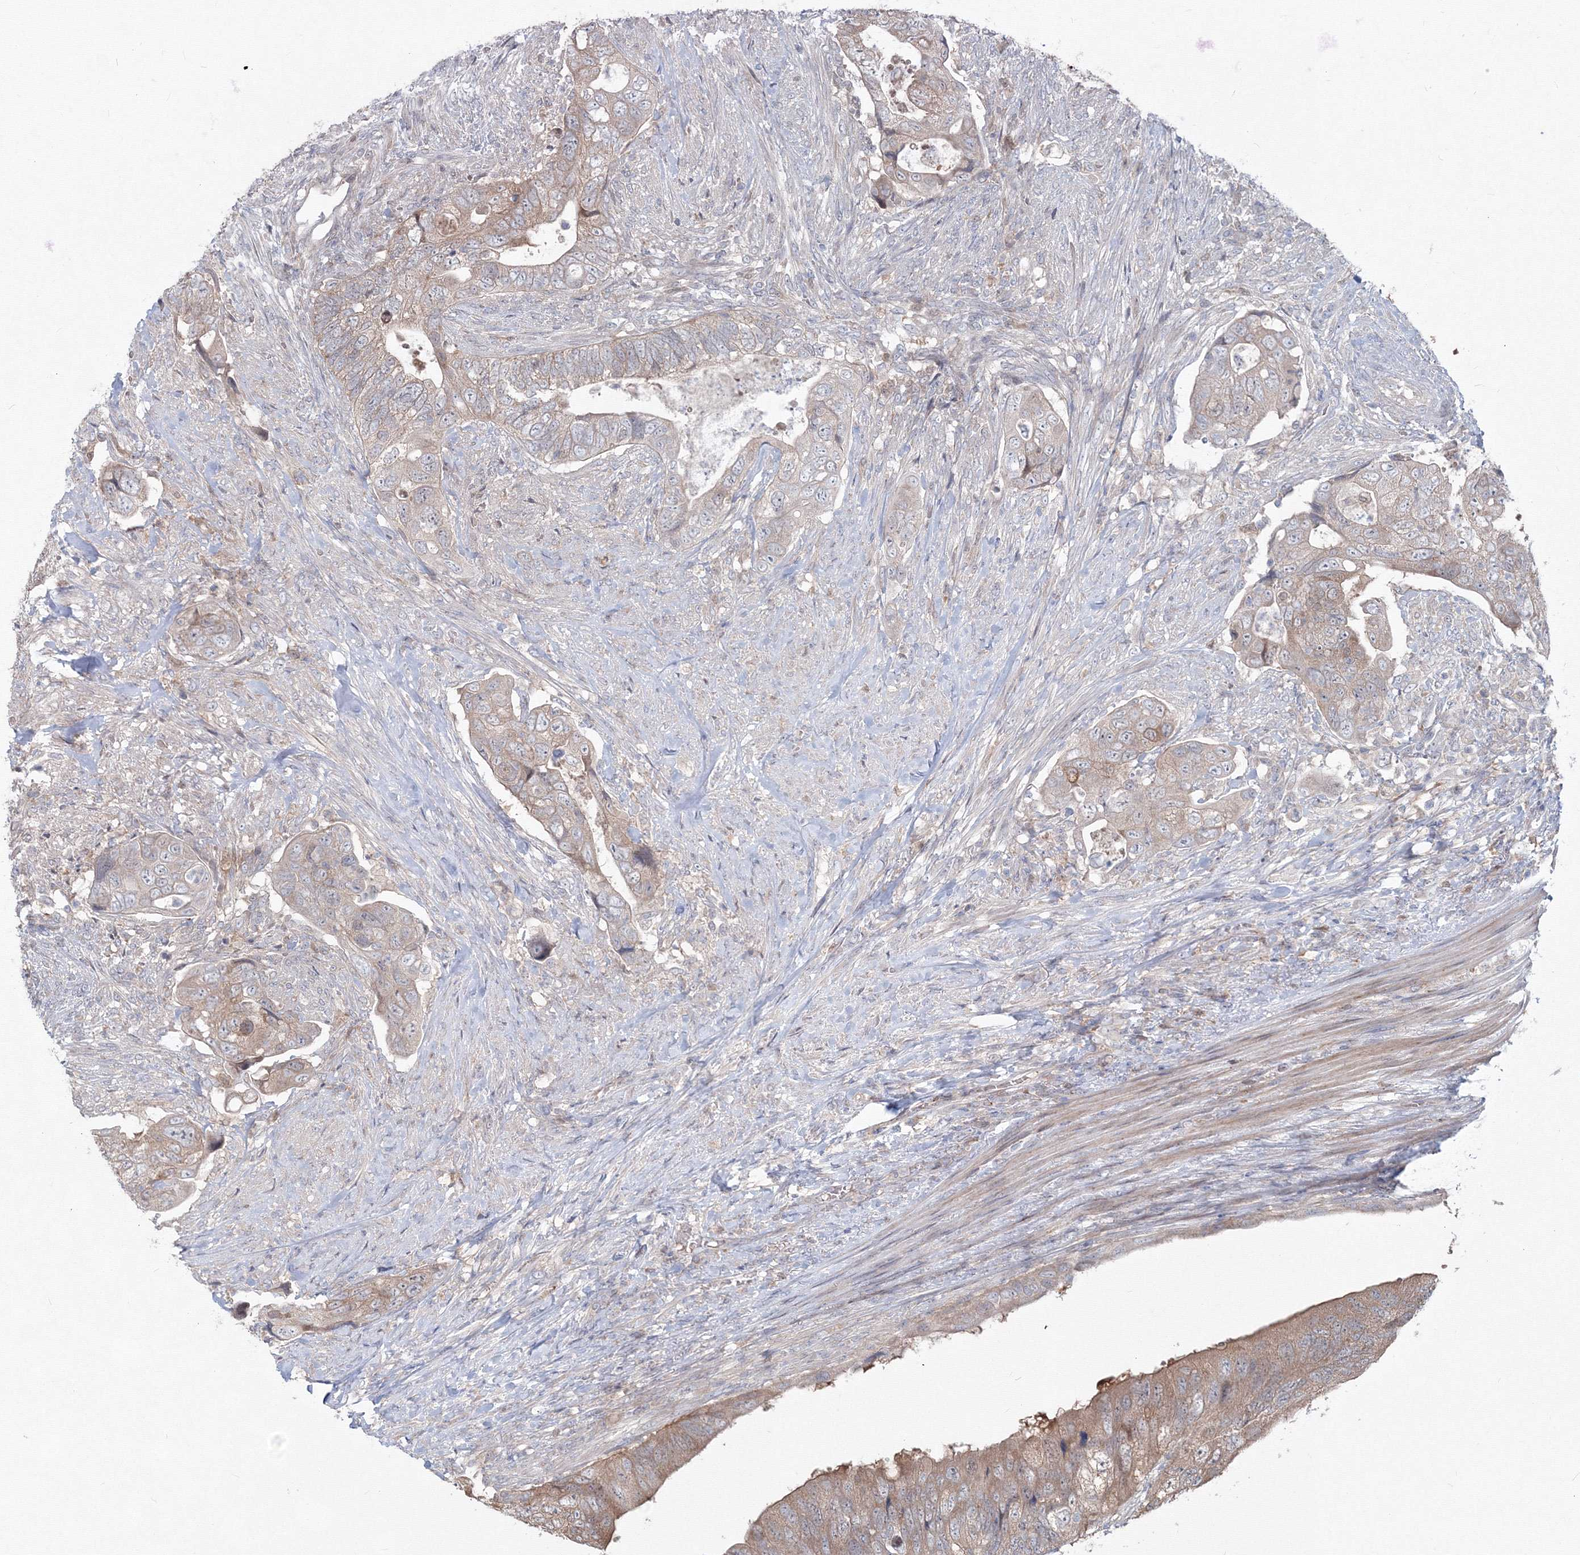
{"staining": {"intensity": "moderate", "quantity": "25%-75%", "location": "cytoplasmic/membranous"}, "tissue": "colorectal cancer", "cell_type": "Tumor cells", "image_type": "cancer", "snomed": [{"axis": "morphology", "description": "Adenocarcinoma, NOS"}, {"axis": "topography", "description": "Rectum"}], "caption": "About 25%-75% of tumor cells in colorectal cancer (adenocarcinoma) display moderate cytoplasmic/membranous protein staining as visualized by brown immunohistochemical staining.", "gene": "MKRN2", "patient": {"sex": "male", "age": 63}}